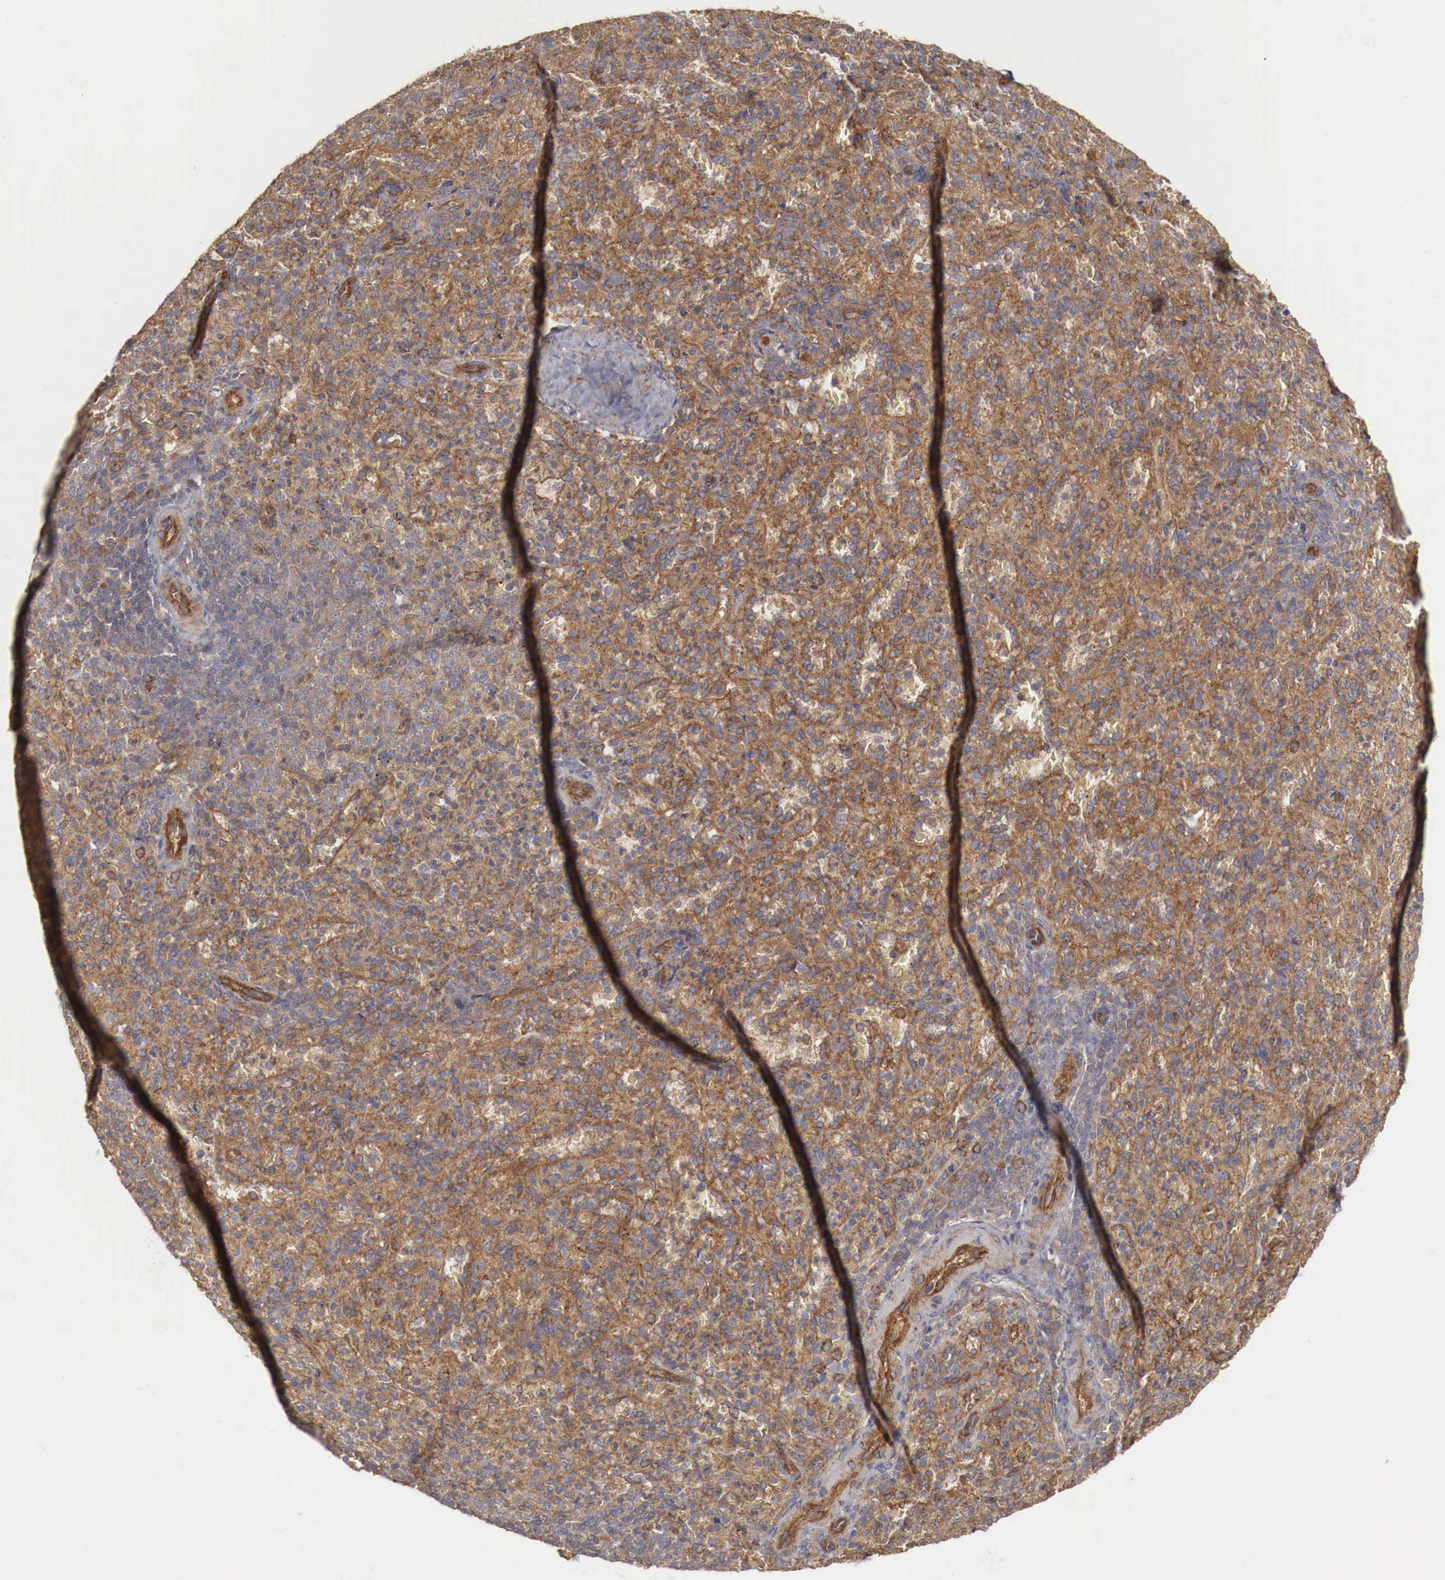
{"staining": {"intensity": "moderate", "quantity": ">75%", "location": "cytoplasmic/membranous"}, "tissue": "spleen", "cell_type": "Cells in red pulp", "image_type": "normal", "snomed": [{"axis": "morphology", "description": "Normal tissue, NOS"}, {"axis": "topography", "description": "Spleen"}], "caption": "Immunohistochemical staining of normal spleen shows >75% levels of moderate cytoplasmic/membranous protein positivity in about >75% of cells in red pulp.", "gene": "ARMCX4", "patient": {"sex": "female", "age": 21}}